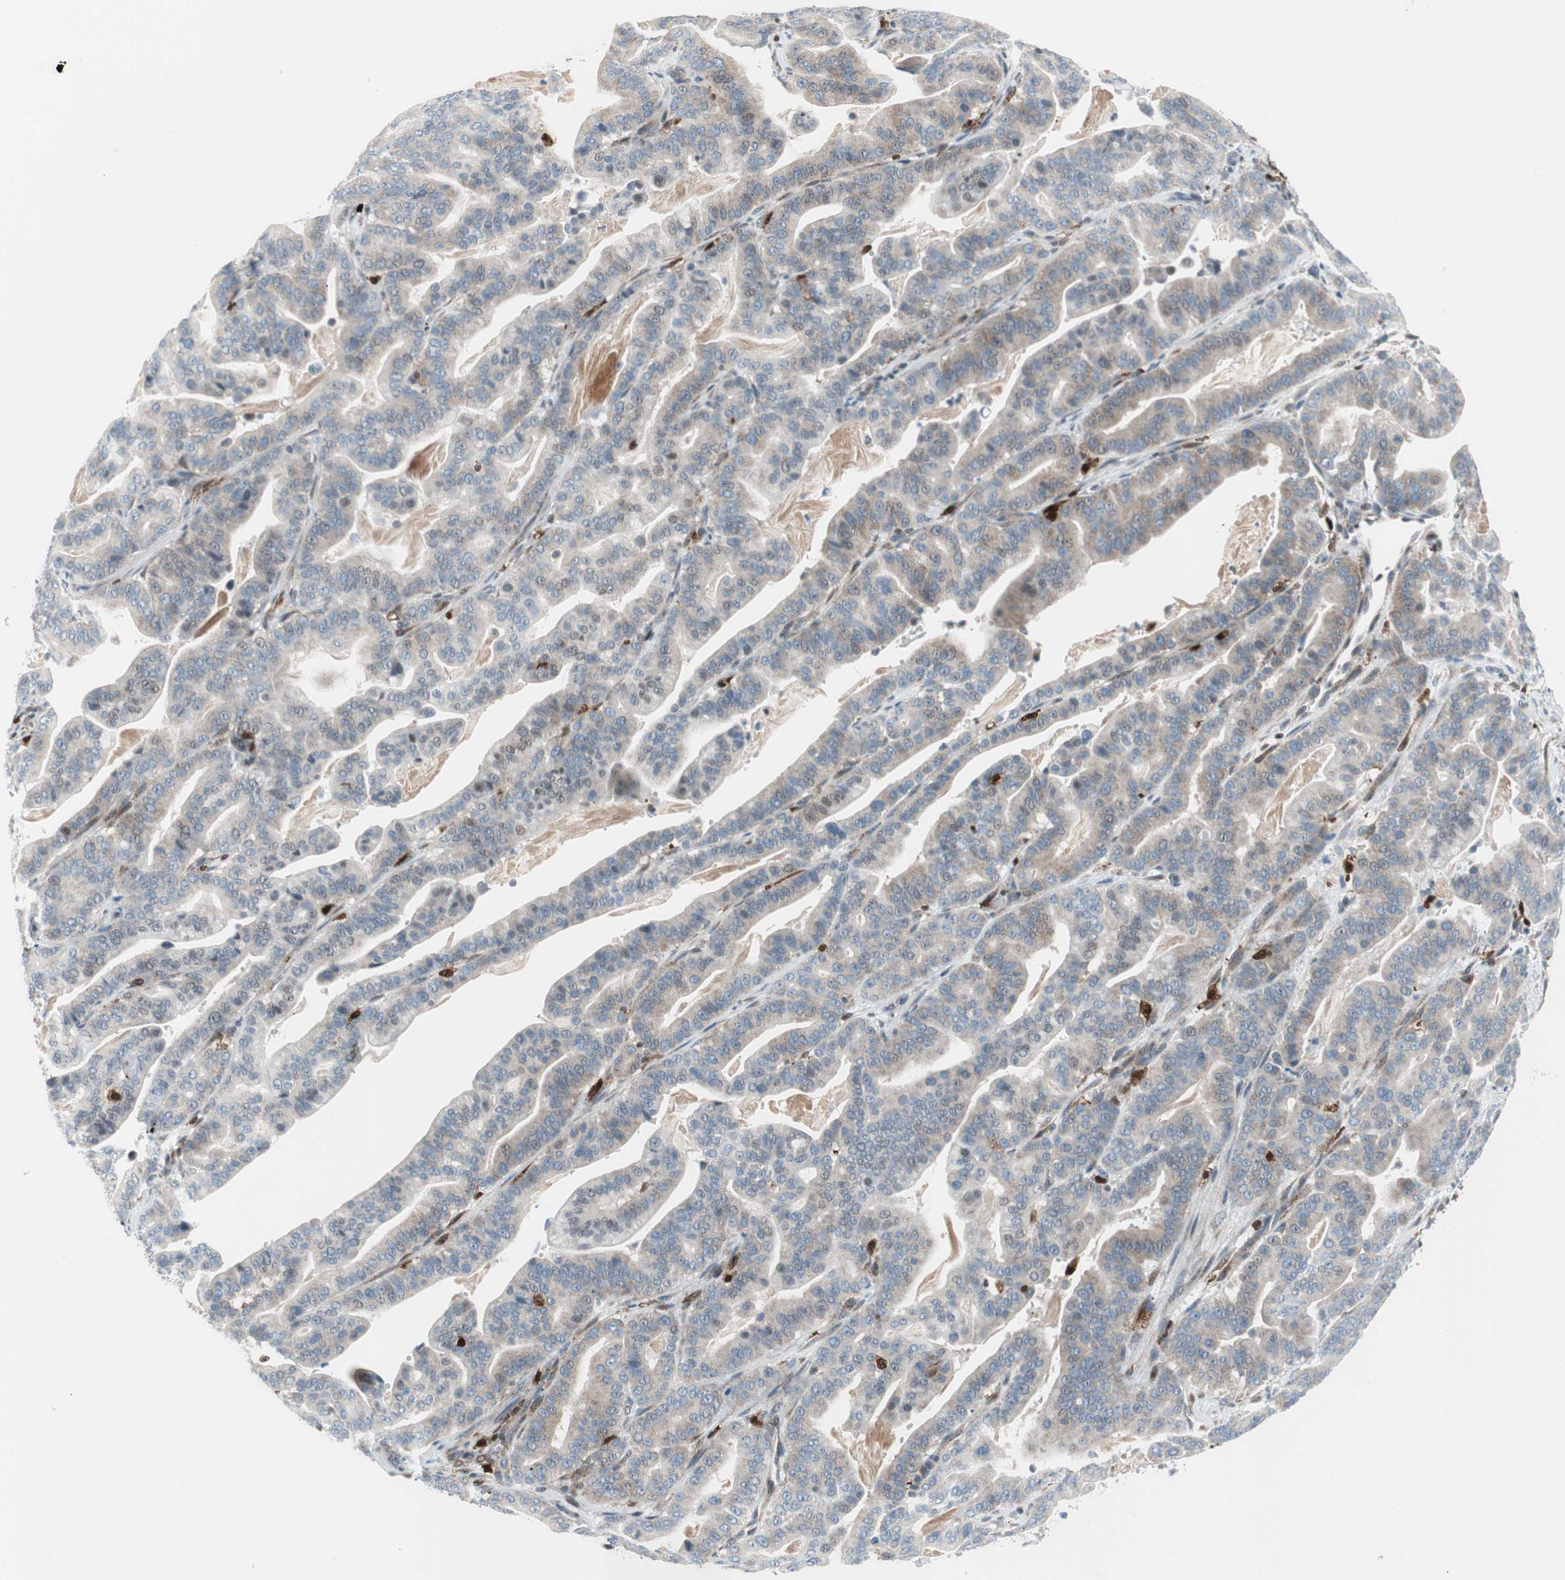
{"staining": {"intensity": "weak", "quantity": "25%-75%", "location": "cytoplasmic/membranous"}, "tissue": "pancreatic cancer", "cell_type": "Tumor cells", "image_type": "cancer", "snomed": [{"axis": "morphology", "description": "Adenocarcinoma, NOS"}, {"axis": "topography", "description": "Pancreas"}], "caption": "Approximately 25%-75% of tumor cells in pancreatic adenocarcinoma exhibit weak cytoplasmic/membranous protein staining as visualized by brown immunohistochemical staining.", "gene": "RGS10", "patient": {"sex": "male", "age": 63}}